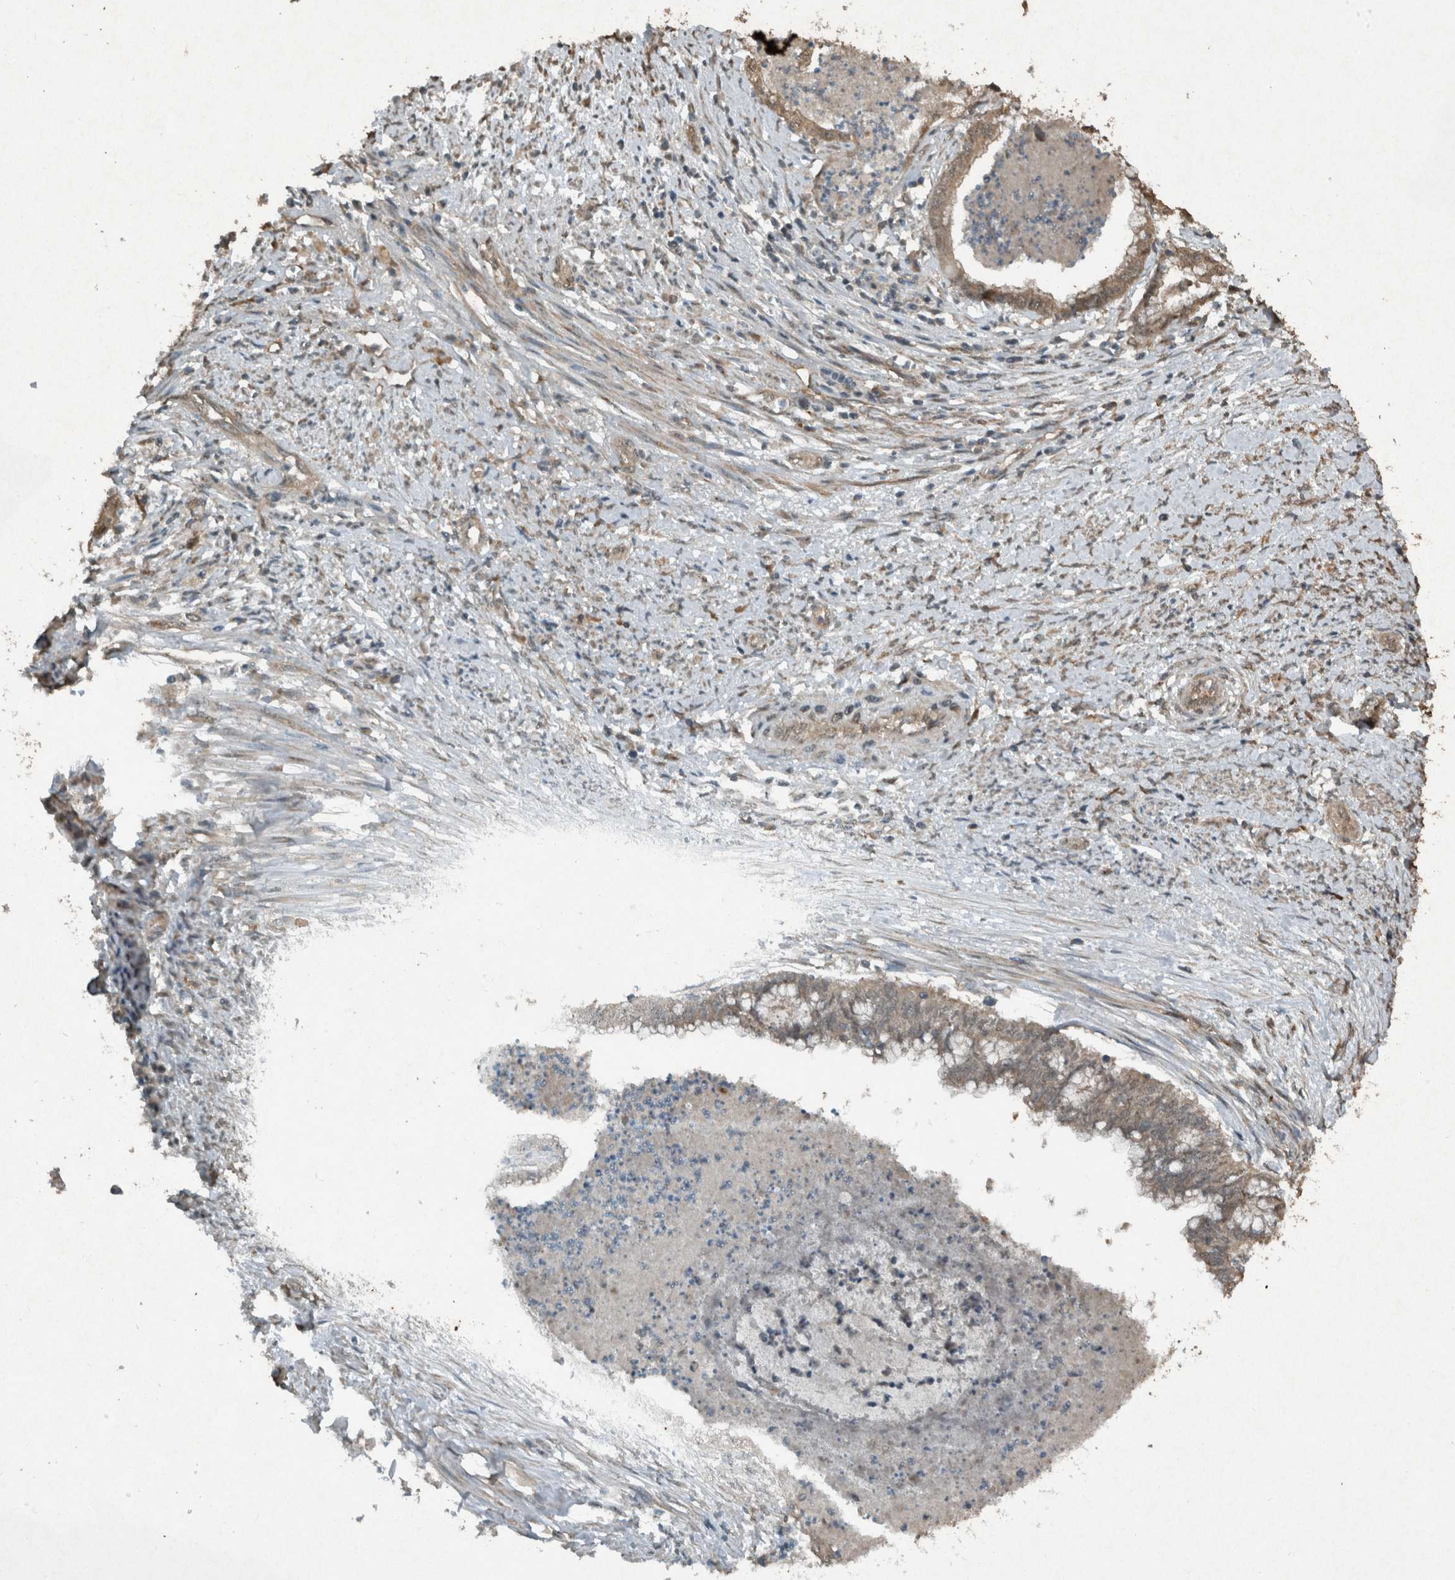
{"staining": {"intensity": "weak", "quantity": "25%-75%", "location": "cytoplasmic/membranous"}, "tissue": "endometrial cancer", "cell_type": "Tumor cells", "image_type": "cancer", "snomed": [{"axis": "morphology", "description": "Necrosis, NOS"}, {"axis": "morphology", "description": "Adenocarcinoma, NOS"}, {"axis": "topography", "description": "Endometrium"}], "caption": "An IHC photomicrograph of neoplastic tissue is shown. Protein staining in brown shows weak cytoplasmic/membranous positivity in endometrial cancer within tumor cells.", "gene": "ARHGEF12", "patient": {"sex": "female", "age": 79}}